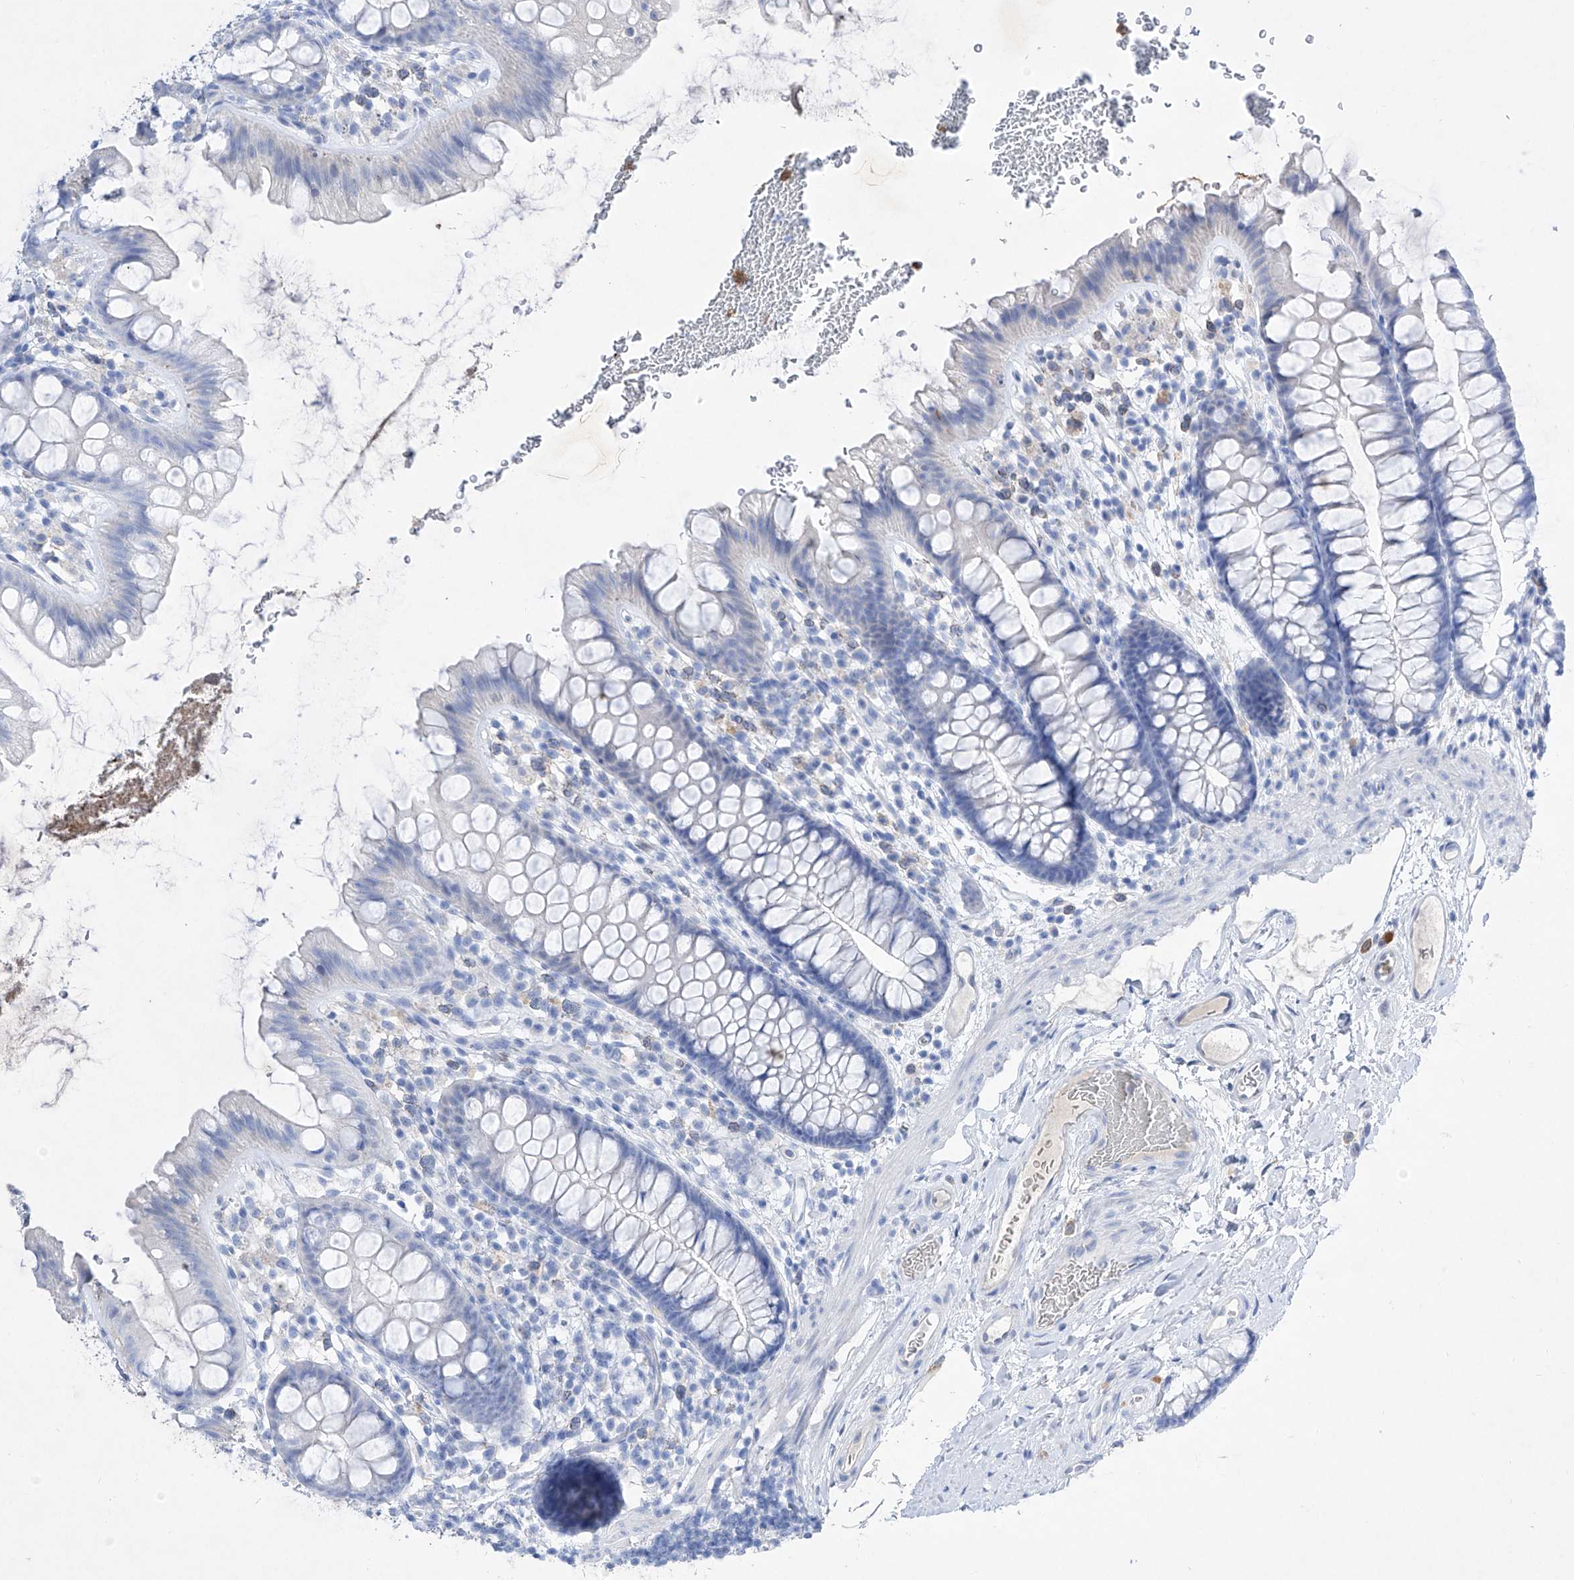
{"staining": {"intensity": "negative", "quantity": "none", "location": "none"}, "tissue": "colon", "cell_type": "Endothelial cells", "image_type": "normal", "snomed": [{"axis": "morphology", "description": "Normal tissue, NOS"}, {"axis": "topography", "description": "Colon"}], "caption": "Immunohistochemical staining of normal colon reveals no significant positivity in endothelial cells.", "gene": "TM7SF2", "patient": {"sex": "female", "age": 62}}